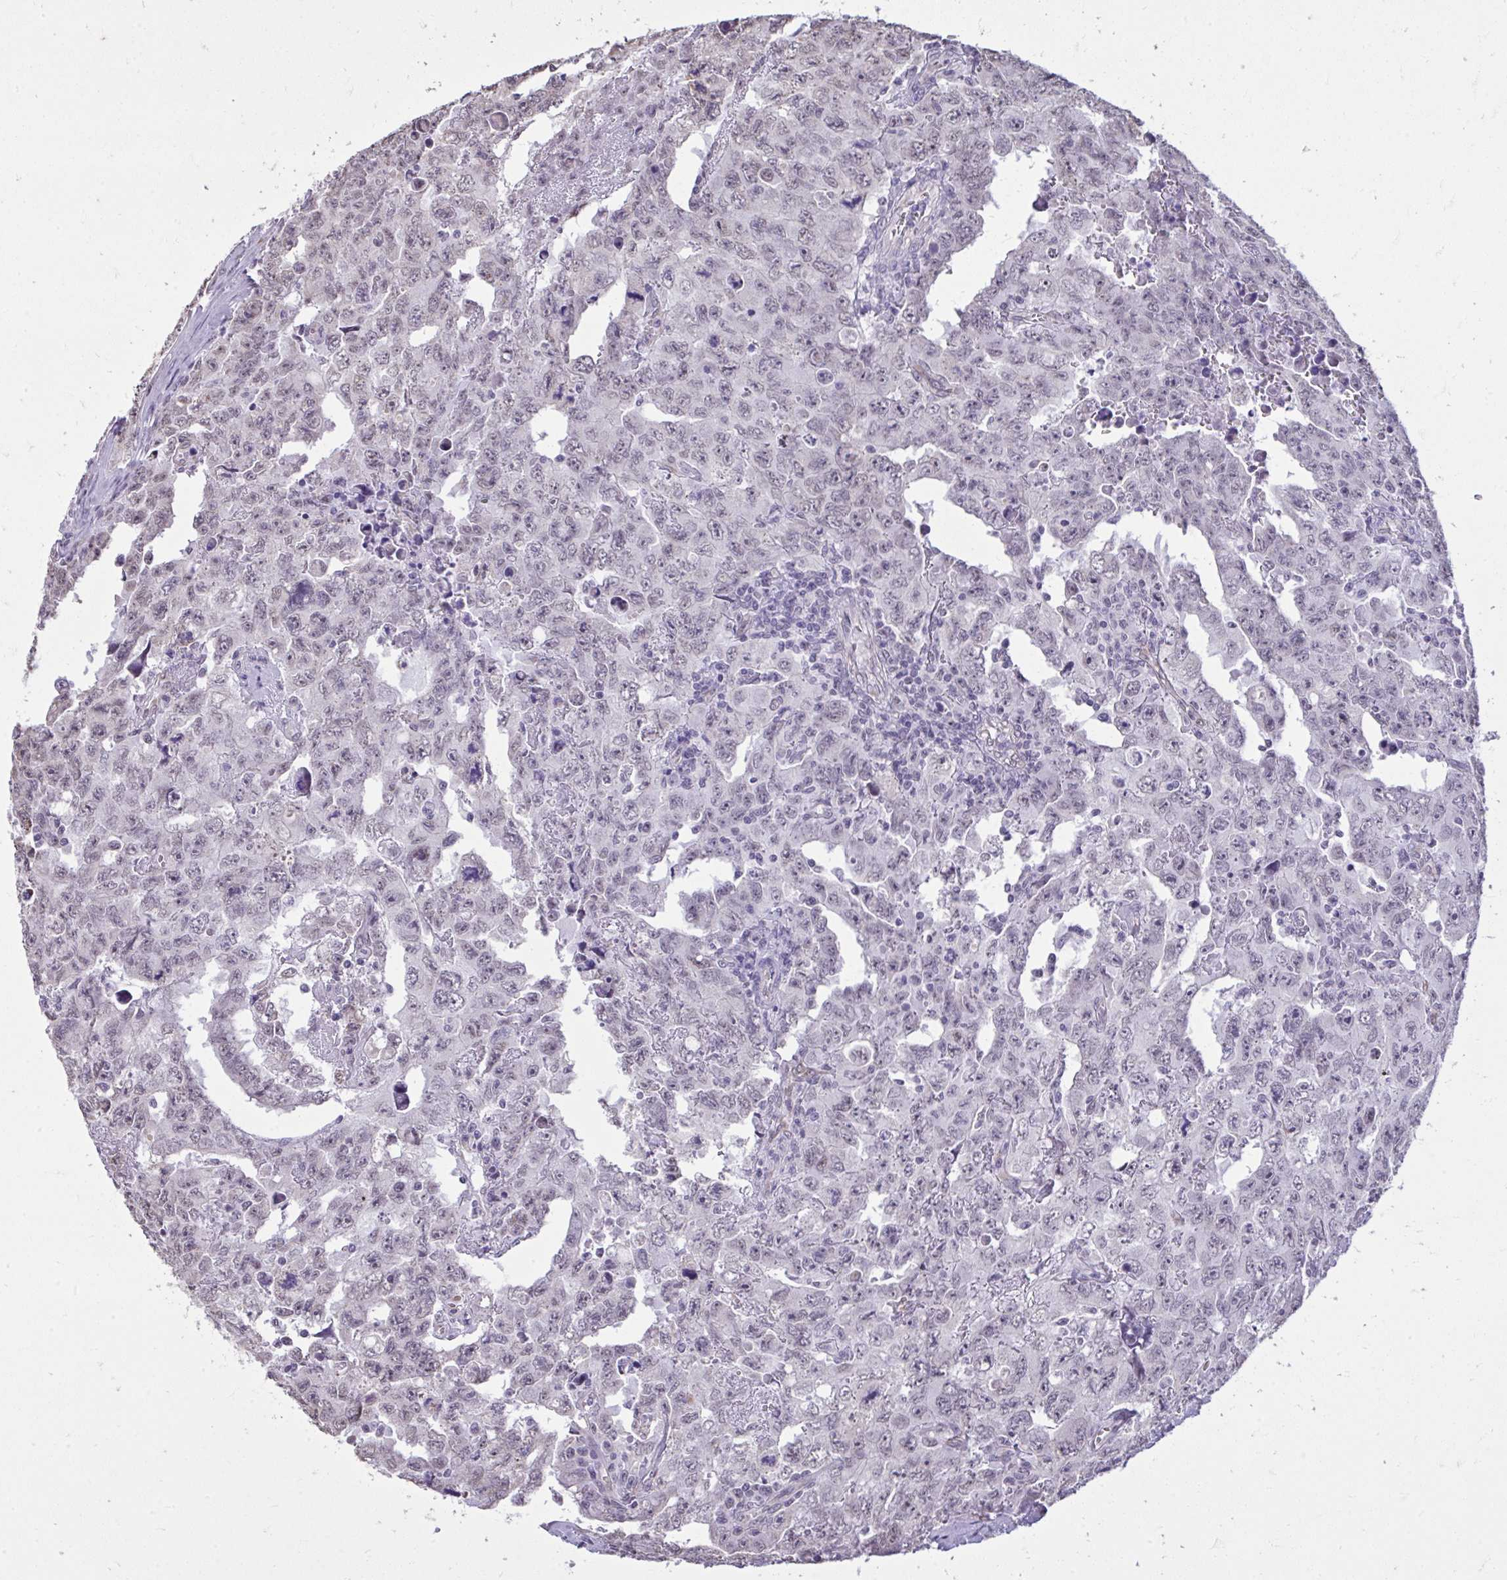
{"staining": {"intensity": "negative", "quantity": "none", "location": "none"}, "tissue": "testis cancer", "cell_type": "Tumor cells", "image_type": "cancer", "snomed": [{"axis": "morphology", "description": "Carcinoma, Embryonal, NOS"}, {"axis": "topography", "description": "Testis"}], "caption": "The micrograph reveals no staining of tumor cells in testis cancer.", "gene": "NPPA", "patient": {"sex": "male", "age": 24}}